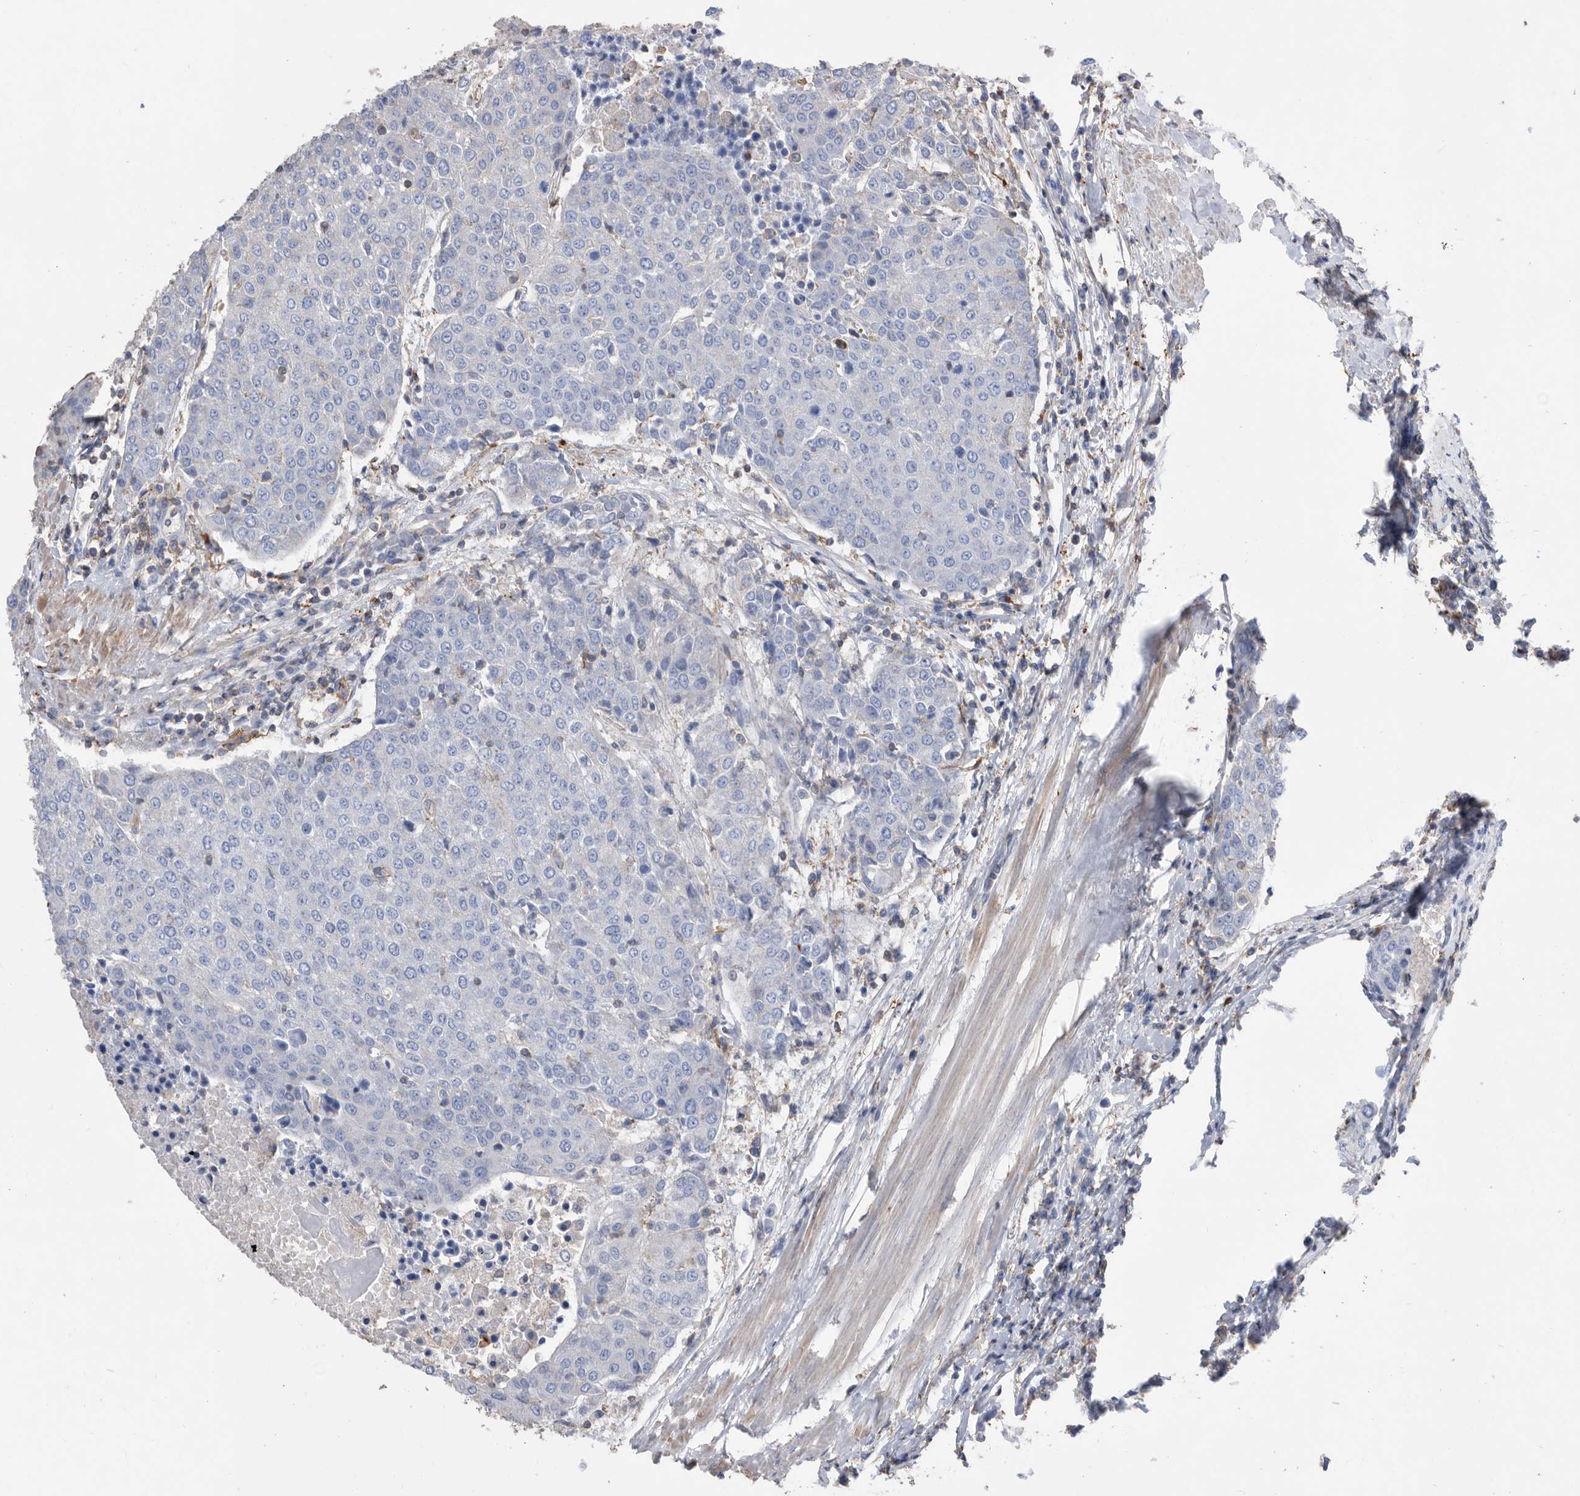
{"staining": {"intensity": "negative", "quantity": "none", "location": "none"}, "tissue": "urothelial cancer", "cell_type": "Tumor cells", "image_type": "cancer", "snomed": [{"axis": "morphology", "description": "Urothelial carcinoma, High grade"}, {"axis": "topography", "description": "Urinary bladder"}], "caption": "Histopathology image shows no protein staining in tumor cells of urothelial cancer tissue.", "gene": "MS4A4A", "patient": {"sex": "female", "age": 85}}